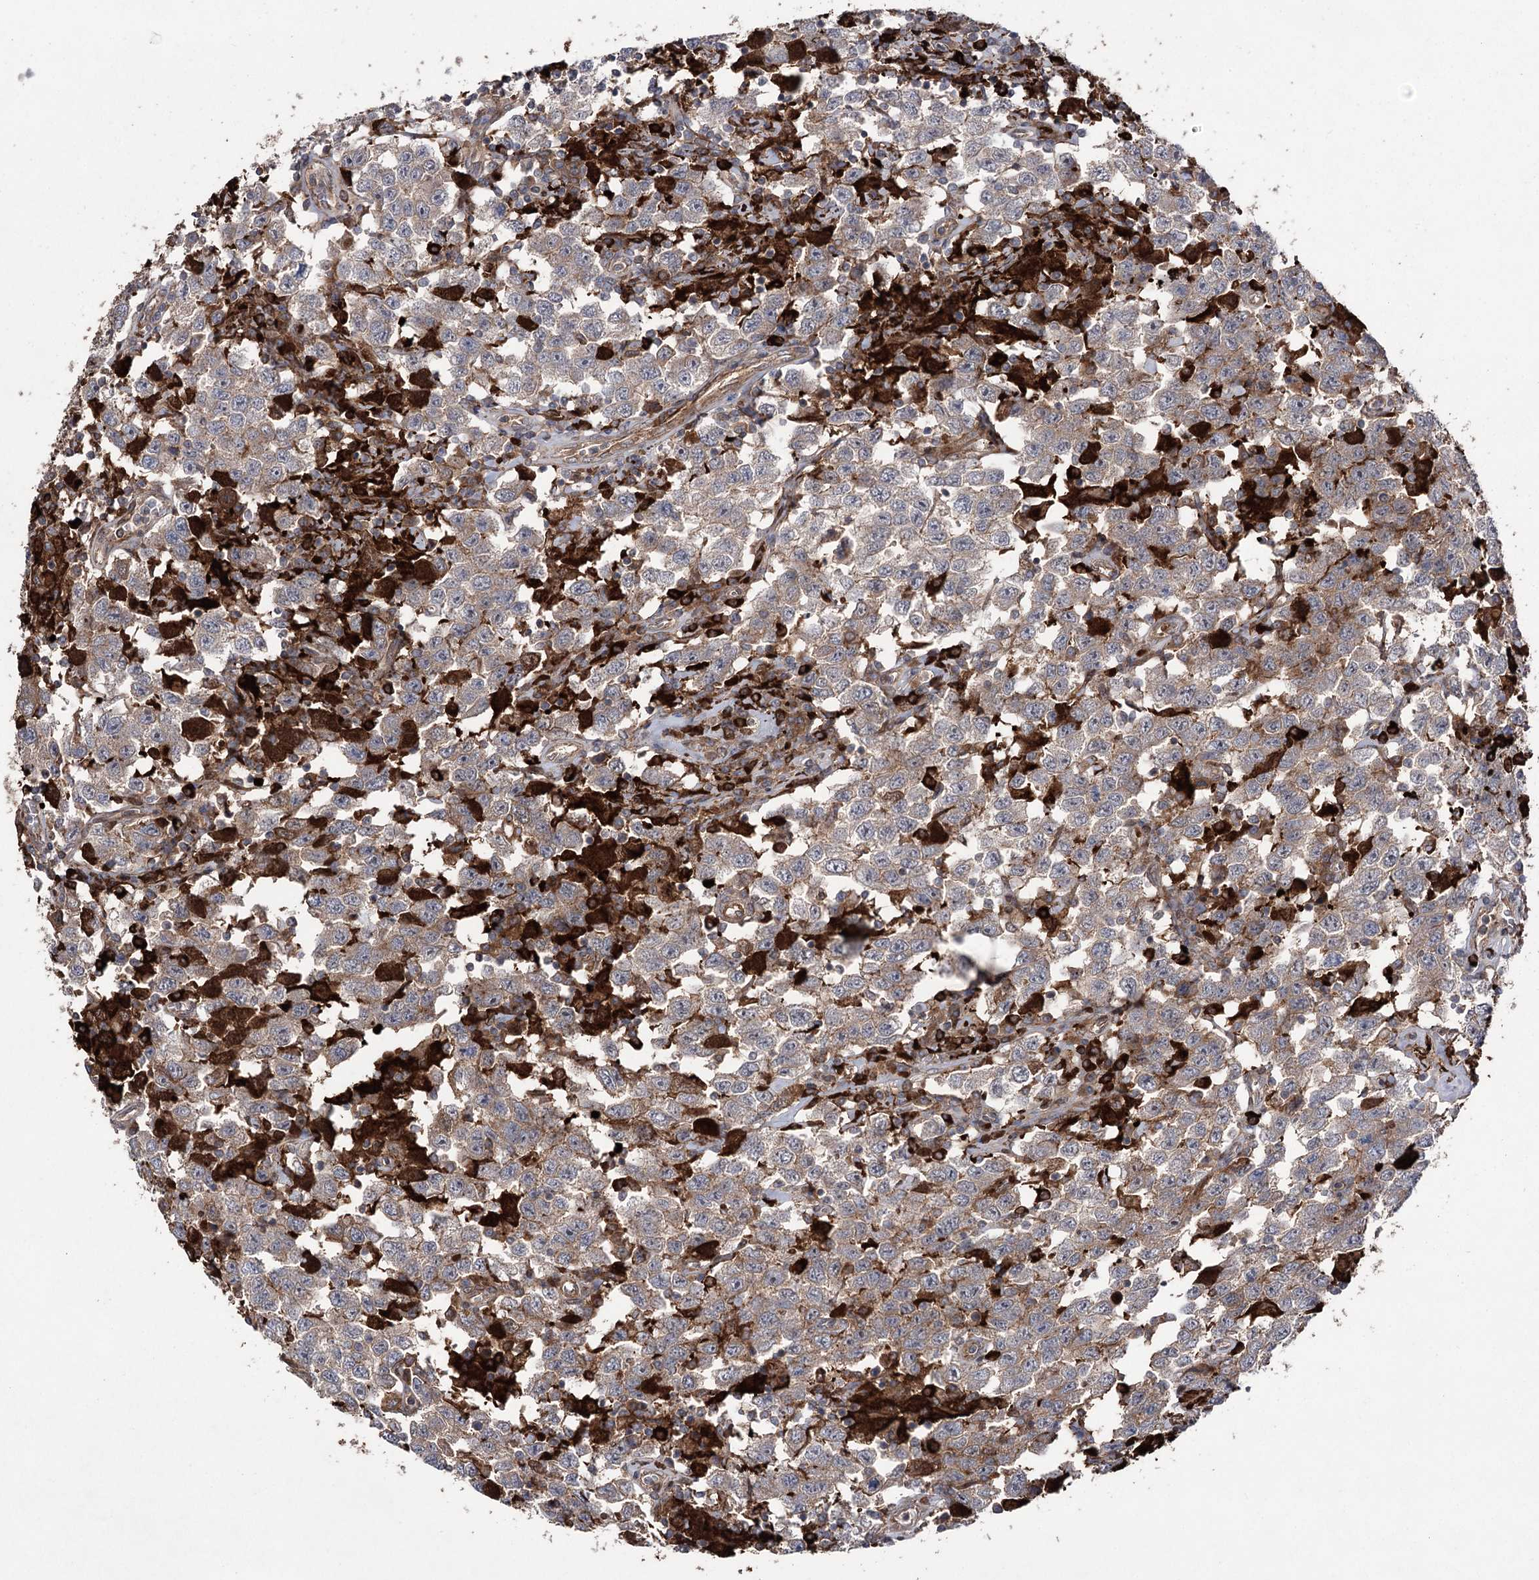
{"staining": {"intensity": "weak", "quantity": "25%-75%", "location": "cytoplasmic/membranous"}, "tissue": "testis cancer", "cell_type": "Tumor cells", "image_type": "cancer", "snomed": [{"axis": "morphology", "description": "Seminoma, NOS"}, {"axis": "topography", "description": "Testis"}], "caption": "A high-resolution histopathology image shows immunohistochemistry staining of testis cancer, which exhibits weak cytoplasmic/membranous positivity in about 25%-75% of tumor cells. (DAB IHC, brown staining for protein, blue staining for nuclei).", "gene": "OTUD1", "patient": {"sex": "male", "age": 41}}